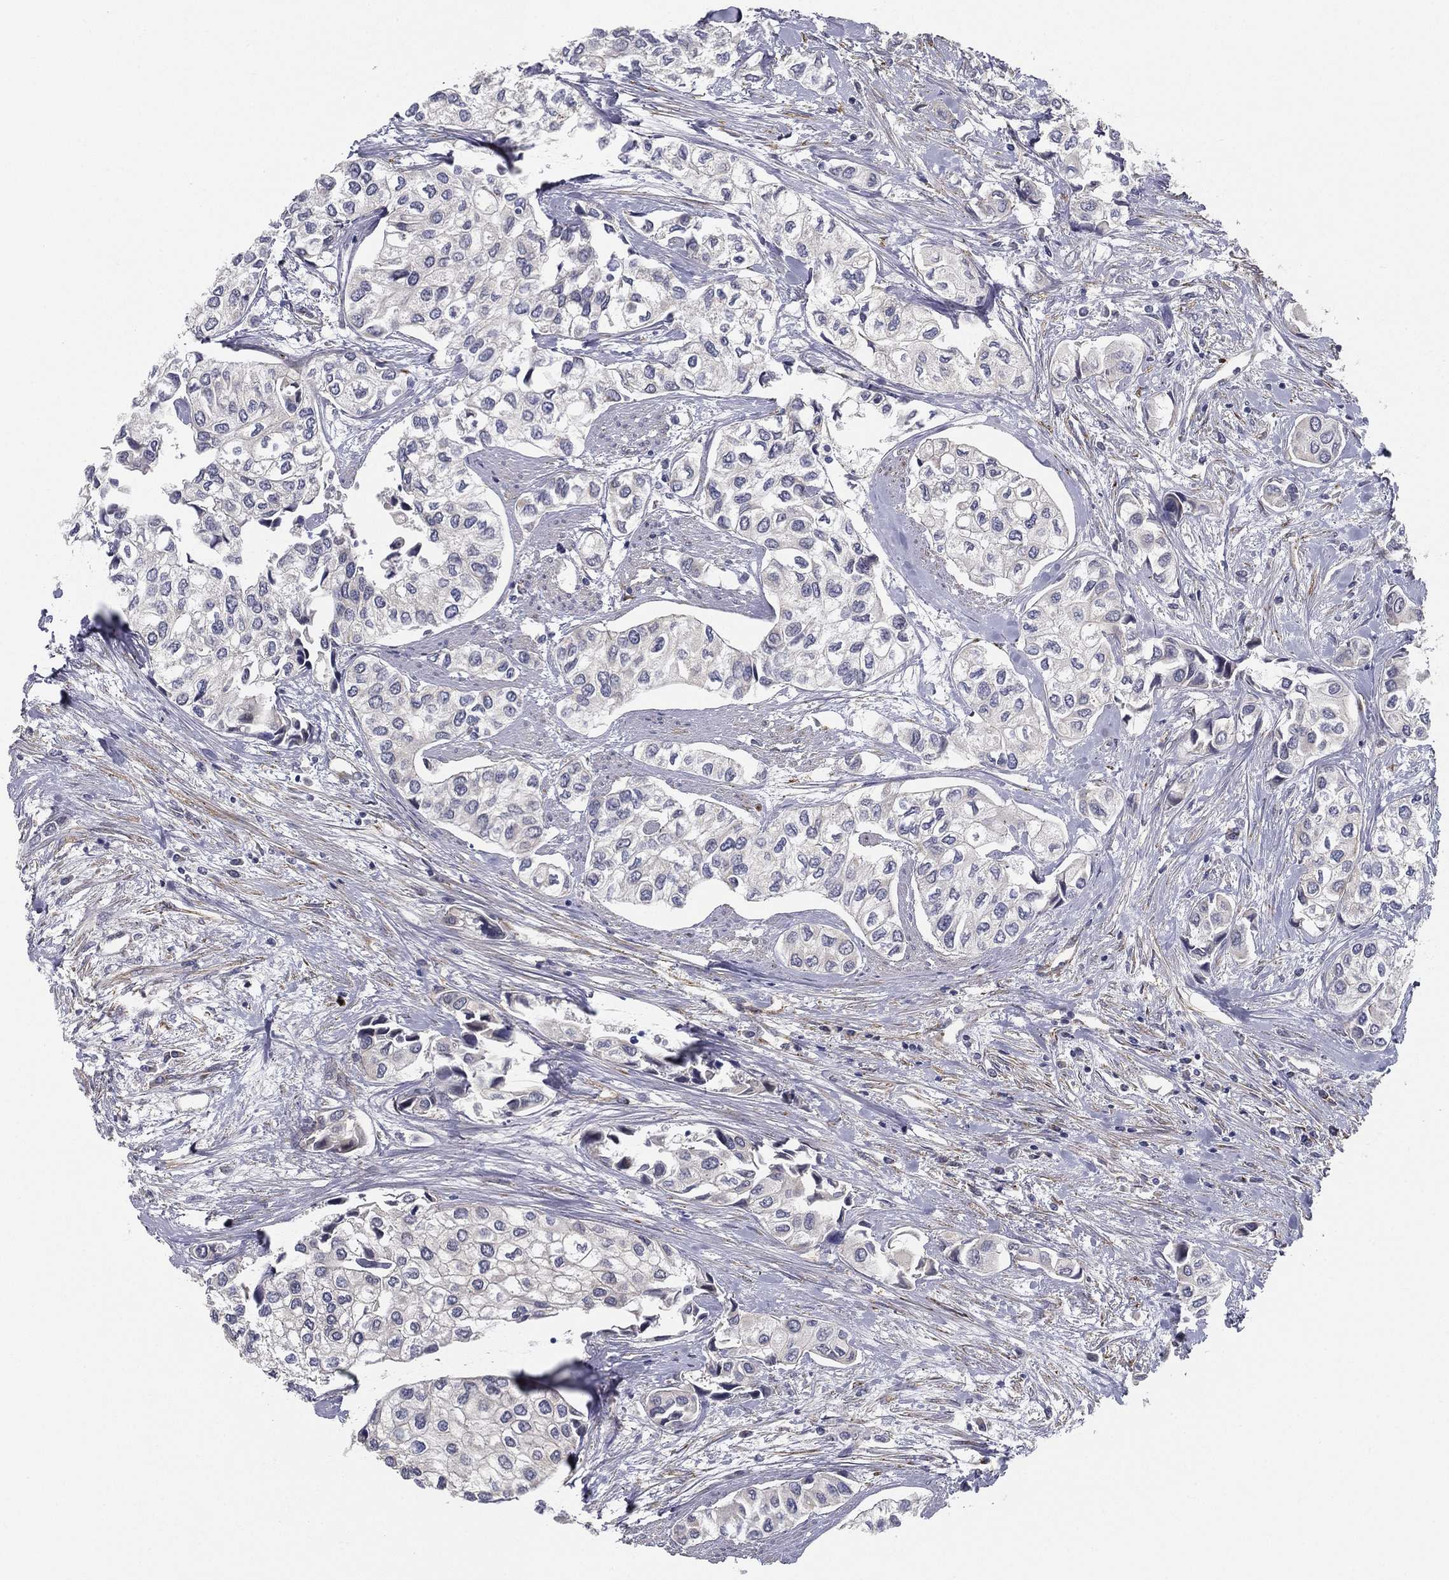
{"staining": {"intensity": "negative", "quantity": "none", "location": "none"}, "tissue": "urothelial cancer", "cell_type": "Tumor cells", "image_type": "cancer", "snomed": [{"axis": "morphology", "description": "Urothelial carcinoma, High grade"}, {"axis": "topography", "description": "Urinary bladder"}], "caption": "This image is of high-grade urothelial carcinoma stained with immunohistochemistry to label a protein in brown with the nuclei are counter-stained blue. There is no staining in tumor cells.", "gene": "LRRC56", "patient": {"sex": "male", "age": 73}}